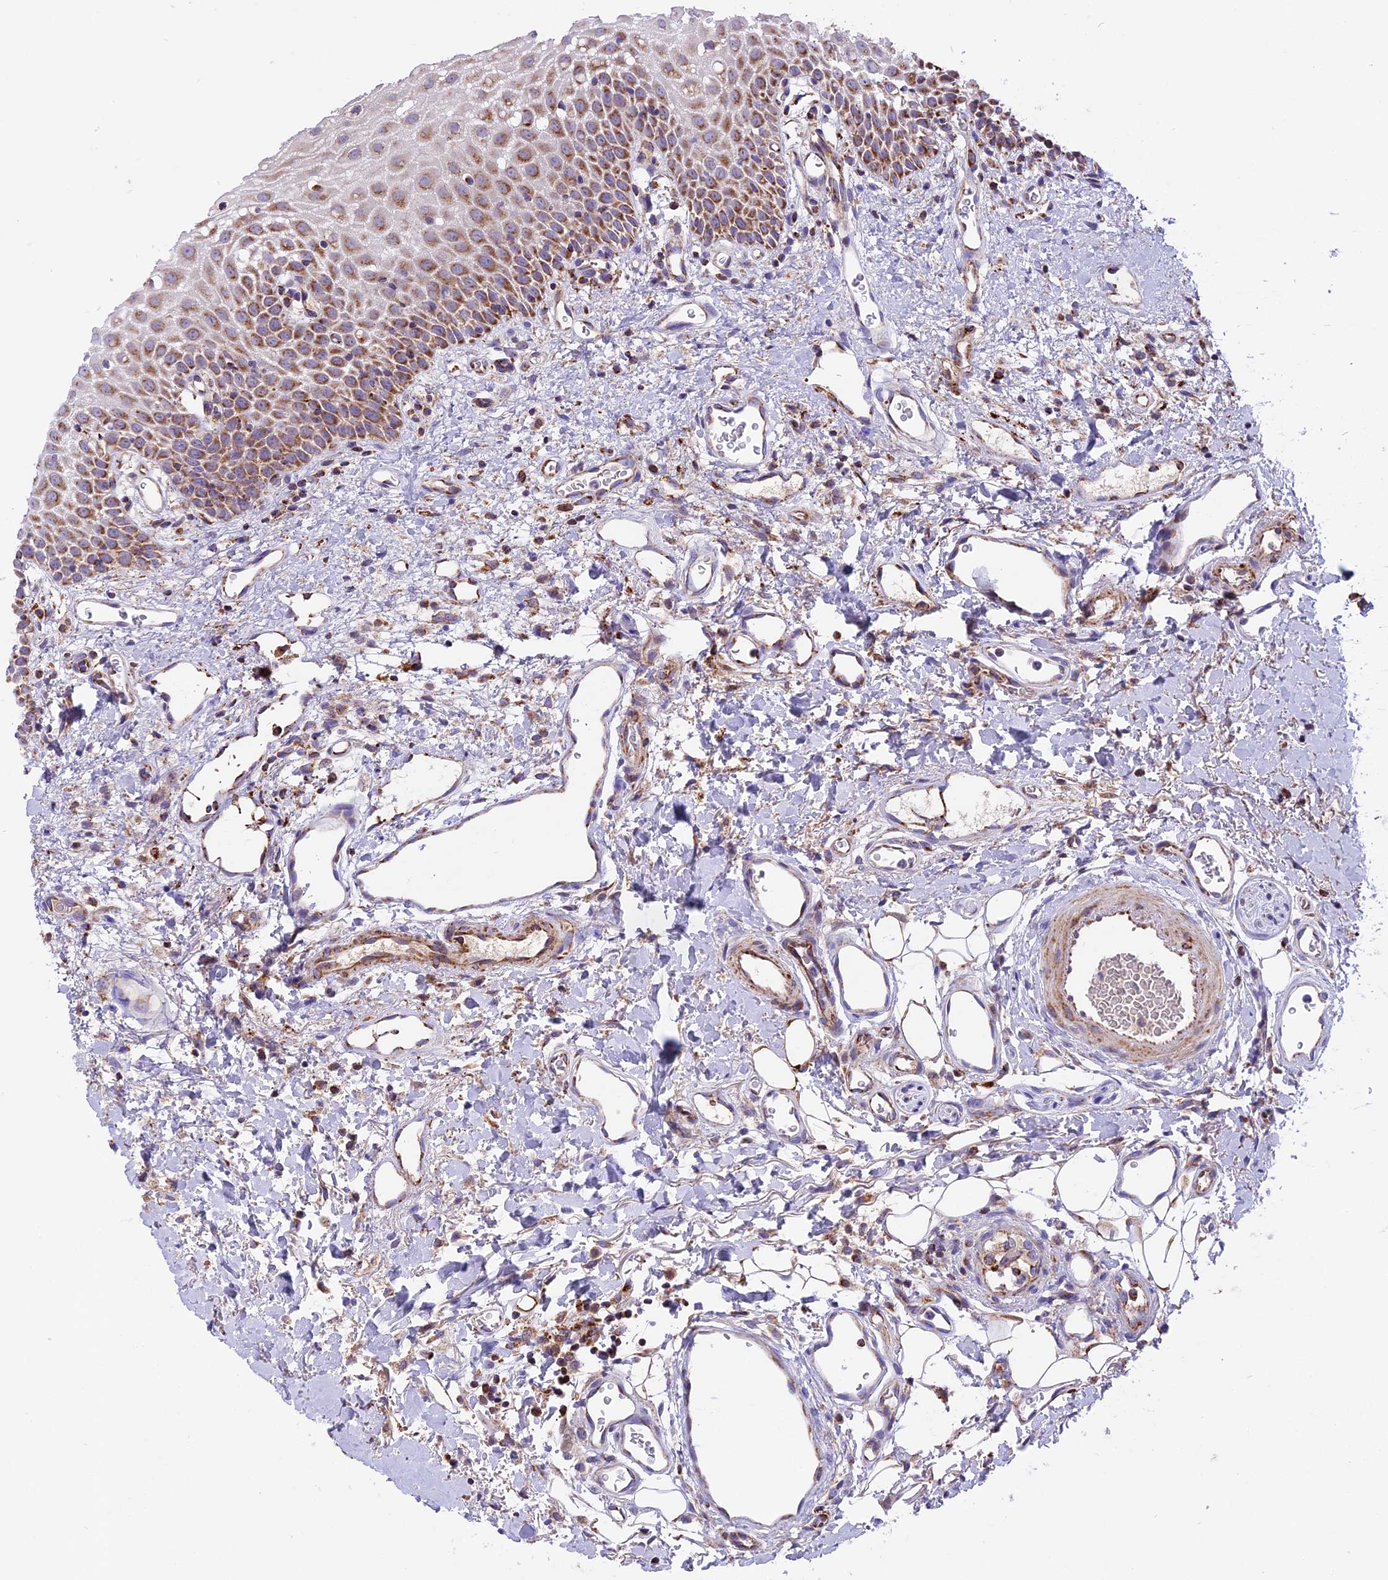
{"staining": {"intensity": "moderate", "quantity": "25%-75%", "location": "cytoplasmic/membranous"}, "tissue": "oral mucosa", "cell_type": "Squamous epithelial cells", "image_type": "normal", "snomed": [{"axis": "morphology", "description": "Normal tissue, NOS"}, {"axis": "topography", "description": "Oral tissue"}], "caption": "IHC (DAB) staining of benign human oral mucosa reveals moderate cytoplasmic/membranous protein expression in approximately 25%-75% of squamous epithelial cells.", "gene": "COX17", "patient": {"sex": "female", "age": 70}}